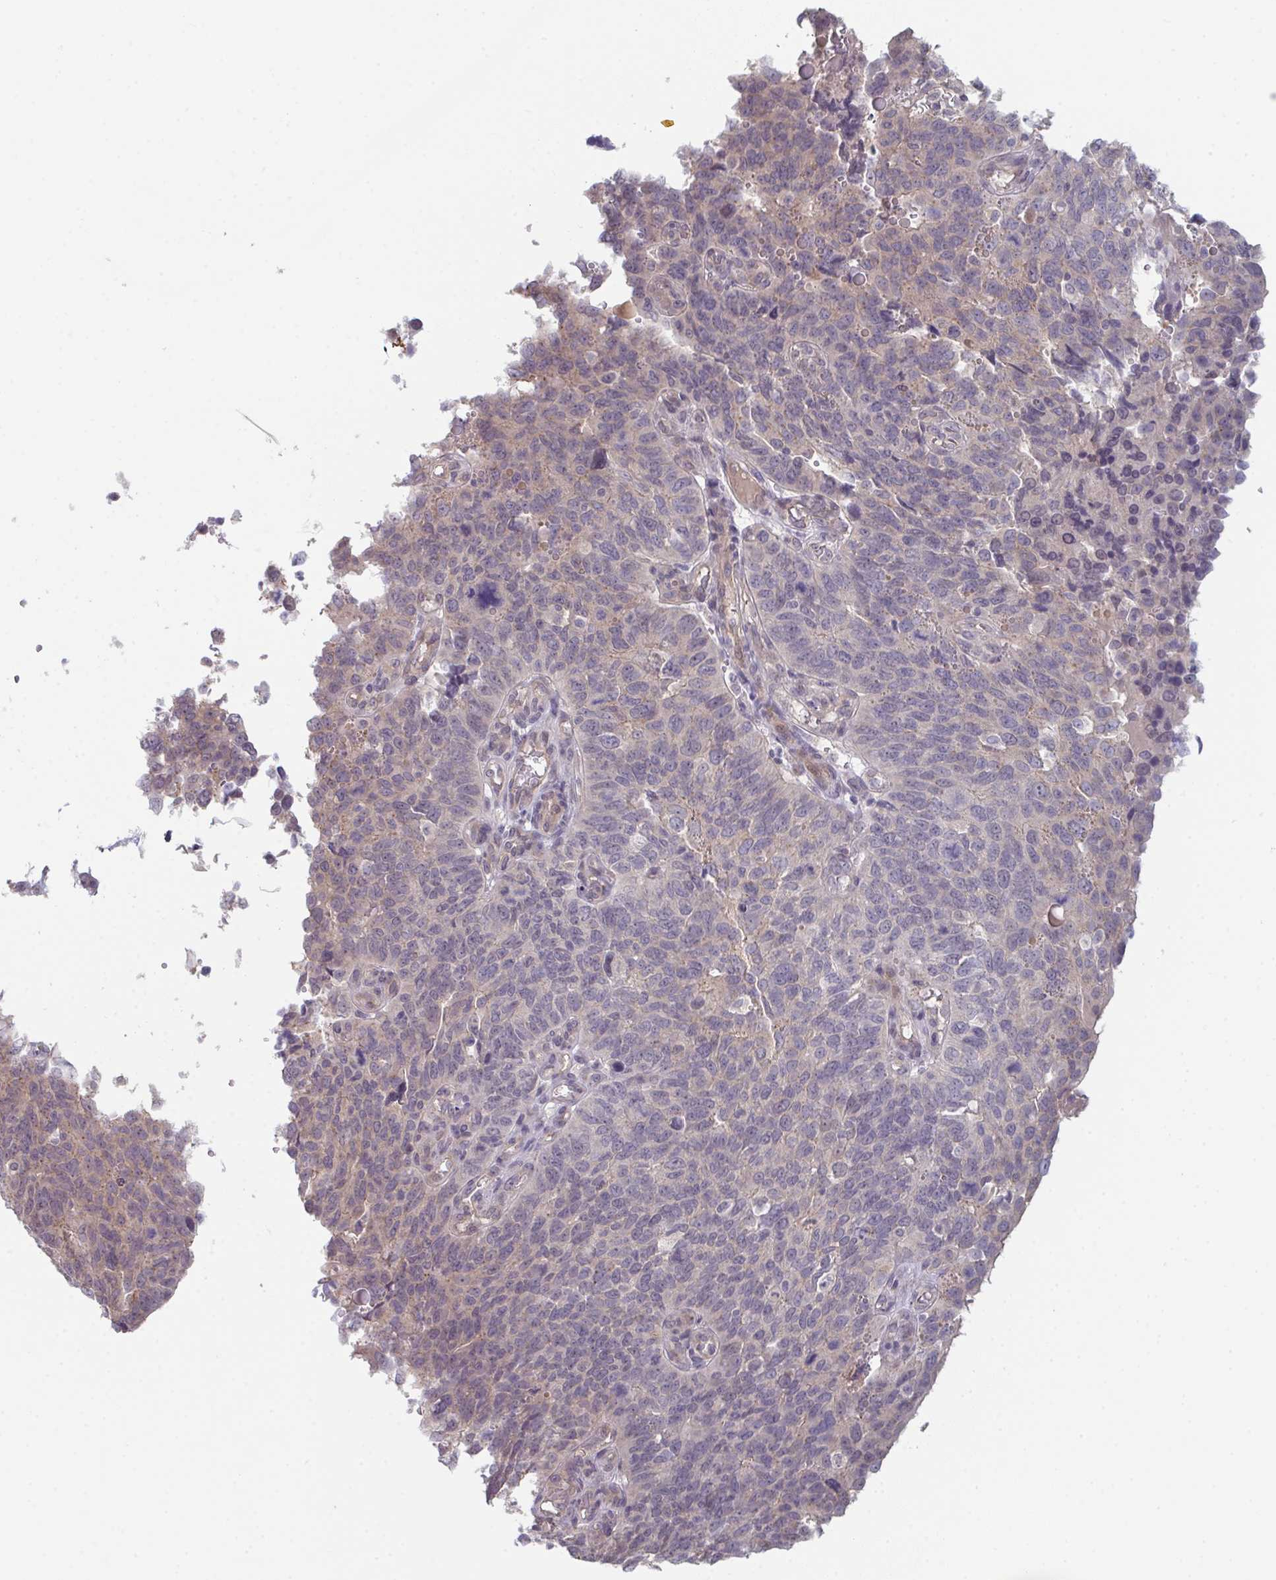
{"staining": {"intensity": "negative", "quantity": "none", "location": "none"}, "tissue": "endometrial cancer", "cell_type": "Tumor cells", "image_type": "cancer", "snomed": [{"axis": "morphology", "description": "Adenocarcinoma, NOS"}, {"axis": "topography", "description": "Endometrium"}], "caption": "A histopathology image of endometrial cancer stained for a protein shows no brown staining in tumor cells.", "gene": "ZNF214", "patient": {"sex": "female", "age": 66}}